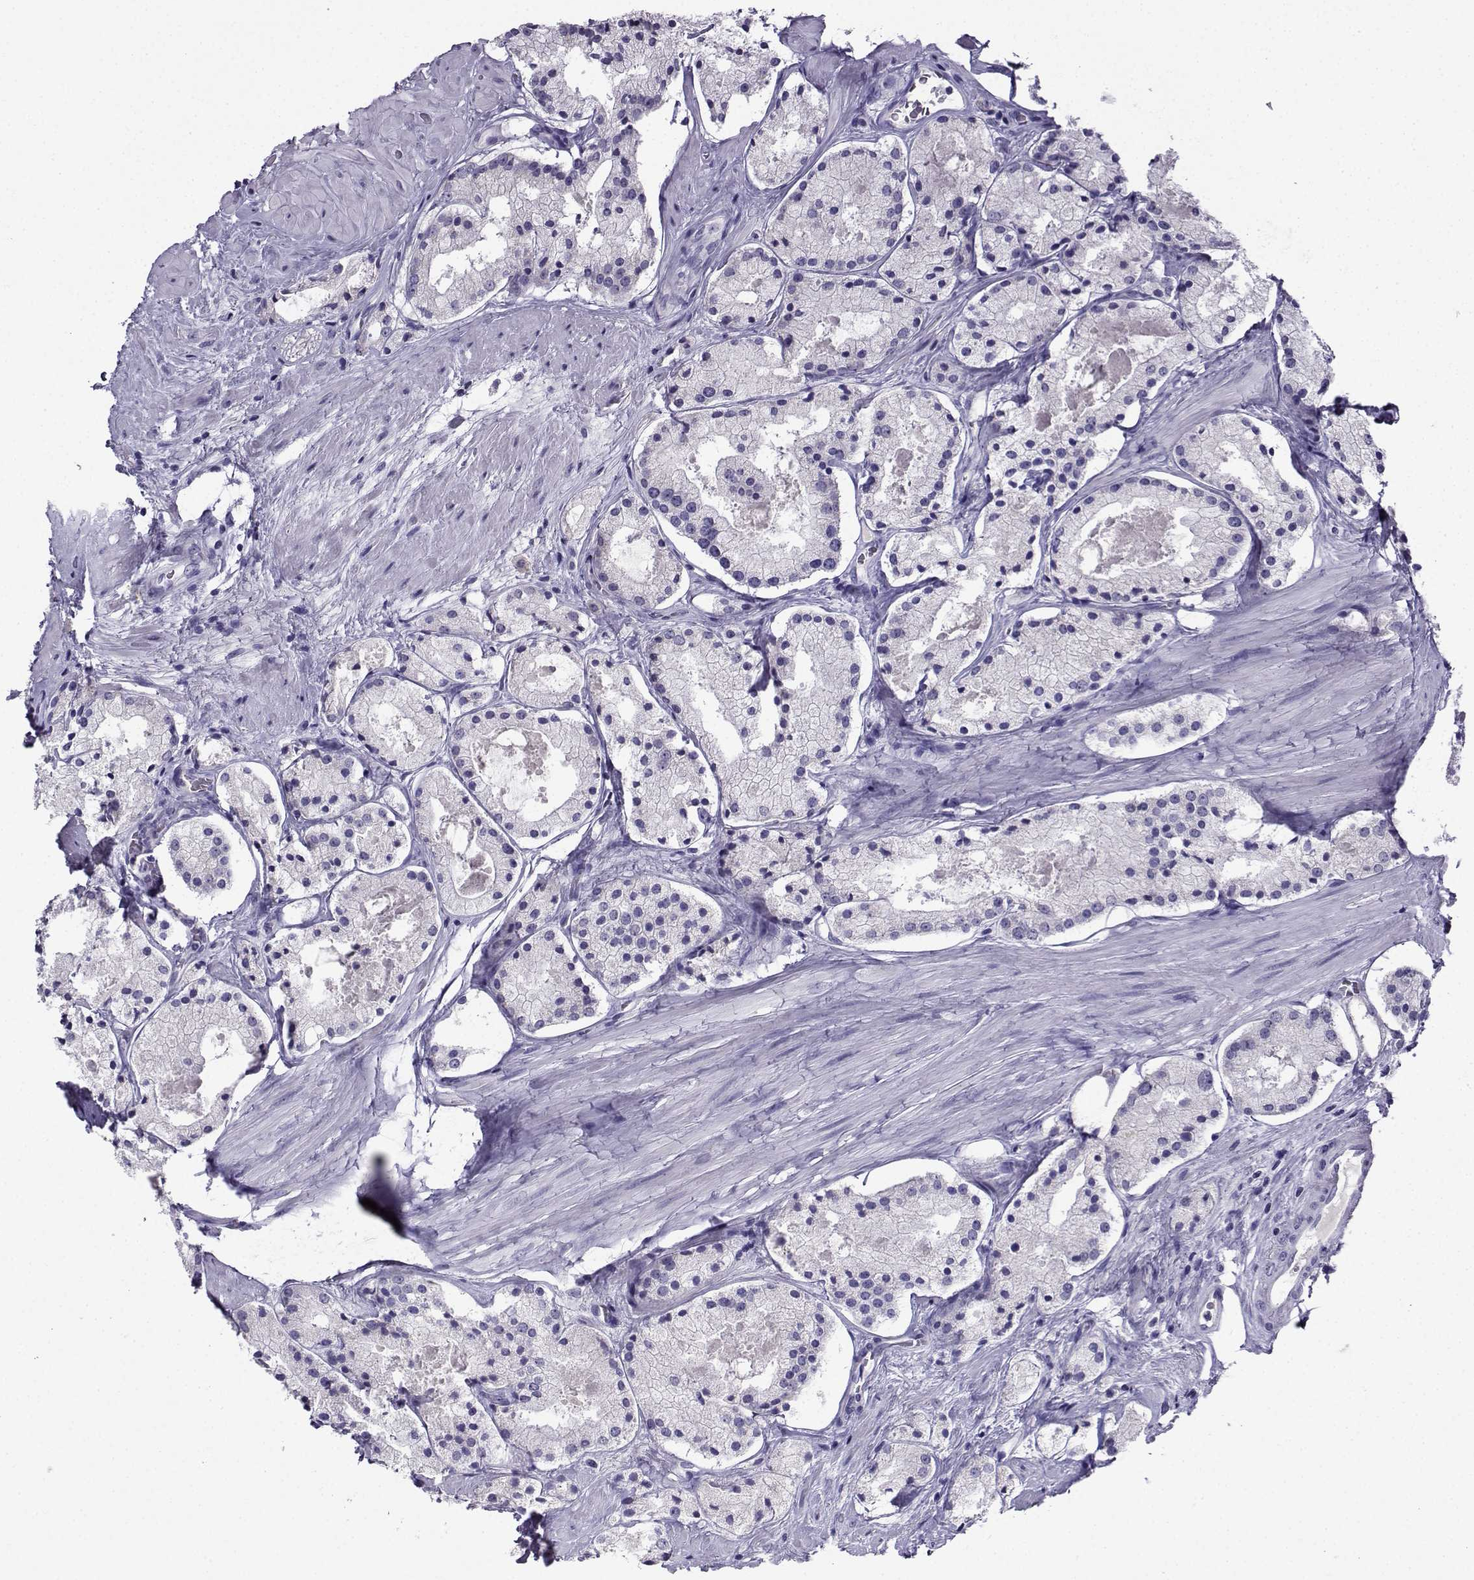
{"staining": {"intensity": "negative", "quantity": "none", "location": "none"}, "tissue": "prostate cancer", "cell_type": "Tumor cells", "image_type": "cancer", "snomed": [{"axis": "morphology", "description": "Adenocarcinoma, NOS"}, {"axis": "morphology", "description": "Adenocarcinoma, High grade"}, {"axis": "topography", "description": "Prostate"}], "caption": "Tumor cells show no significant protein expression in prostate adenocarcinoma (high-grade). (Brightfield microscopy of DAB immunohistochemistry at high magnification).", "gene": "LINGO1", "patient": {"sex": "male", "age": 64}}